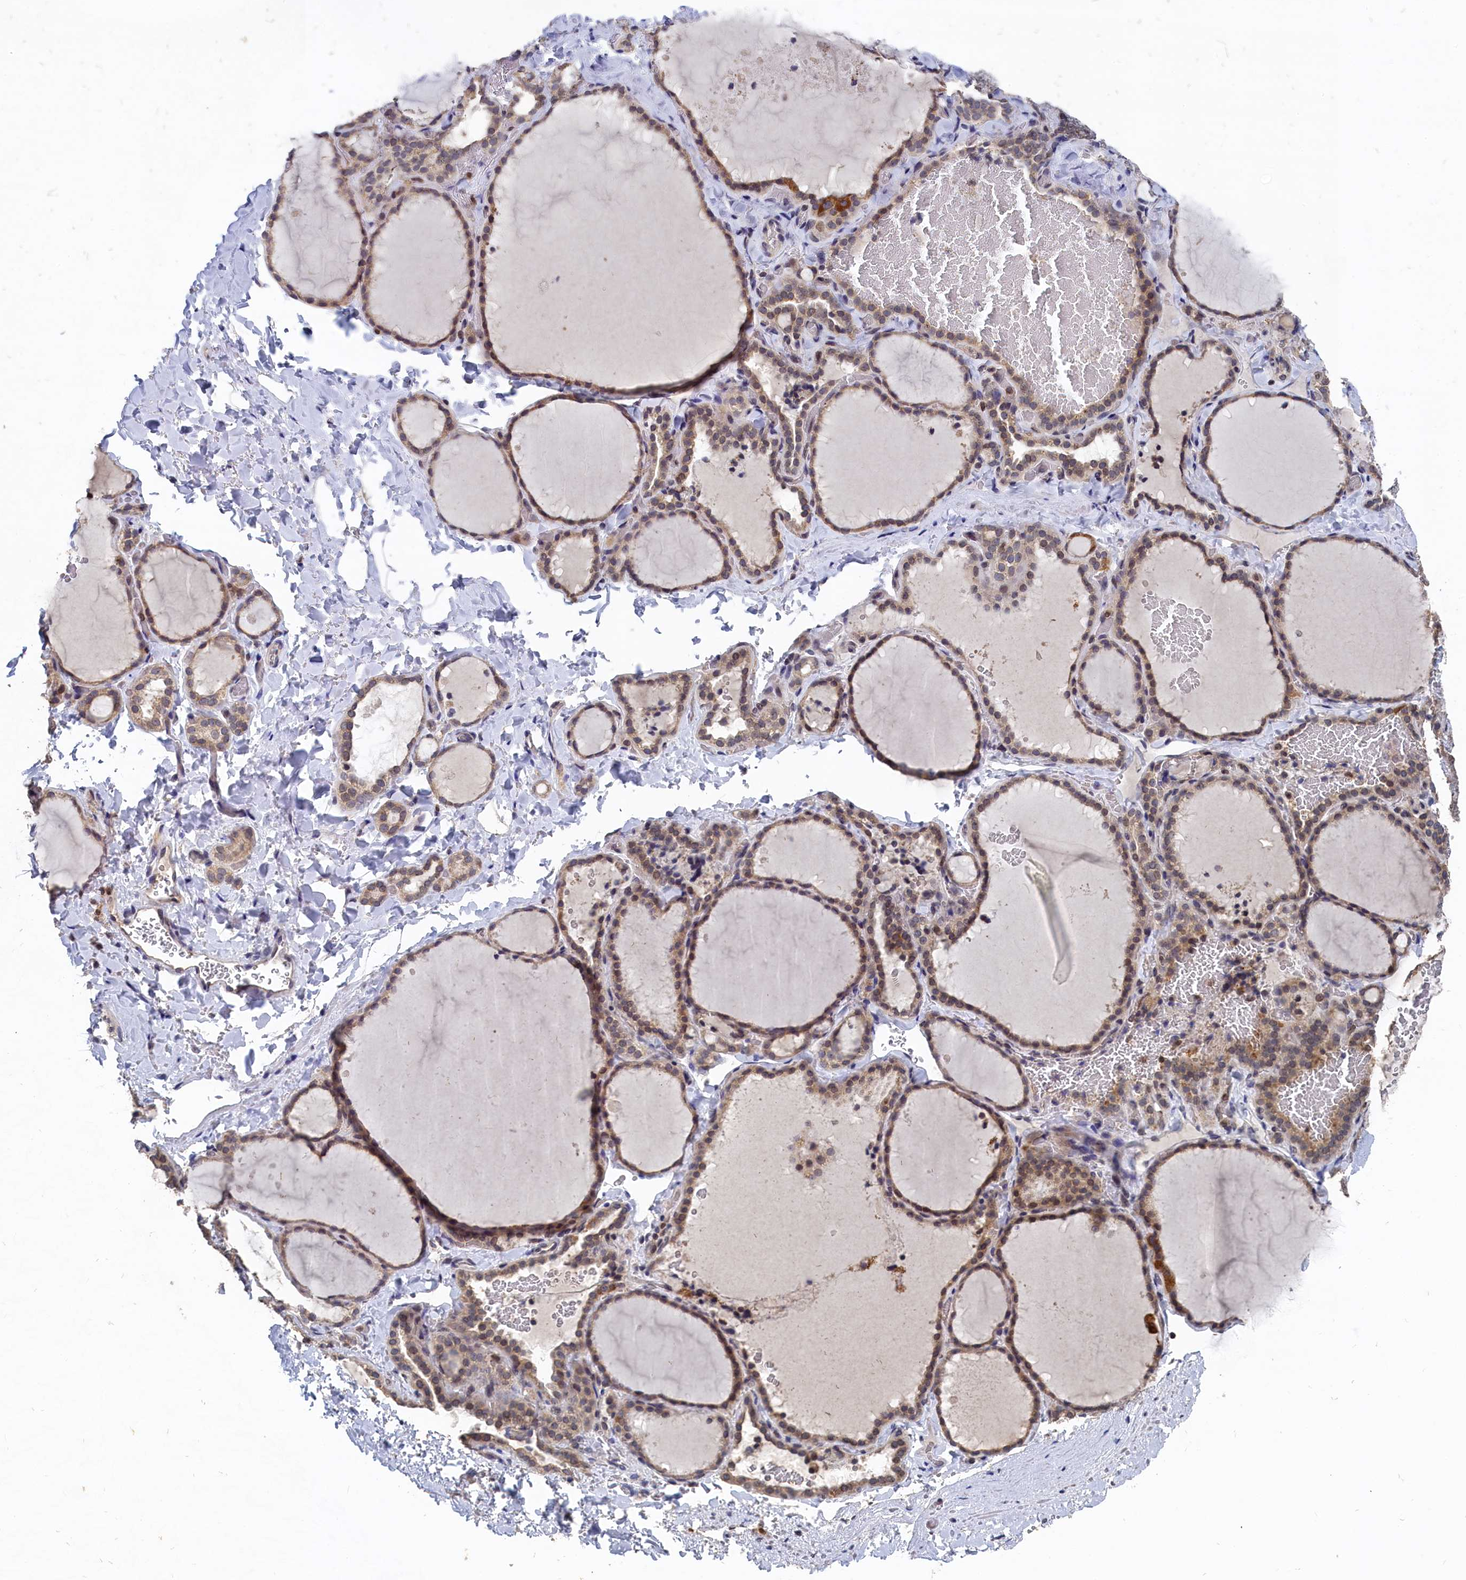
{"staining": {"intensity": "moderate", "quantity": ">75%", "location": "cytoplasmic/membranous,nuclear"}, "tissue": "thyroid gland", "cell_type": "Glandular cells", "image_type": "normal", "snomed": [{"axis": "morphology", "description": "Normal tissue, NOS"}, {"axis": "topography", "description": "Thyroid gland"}], "caption": "An immunohistochemistry histopathology image of normal tissue is shown. Protein staining in brown labels moderate cytoplasmic/membranous,nuclear positivity in thyroid gland within glandular cells.", "gene": "ANKEF1", "patient": {"sex": "female", "age": 22}}